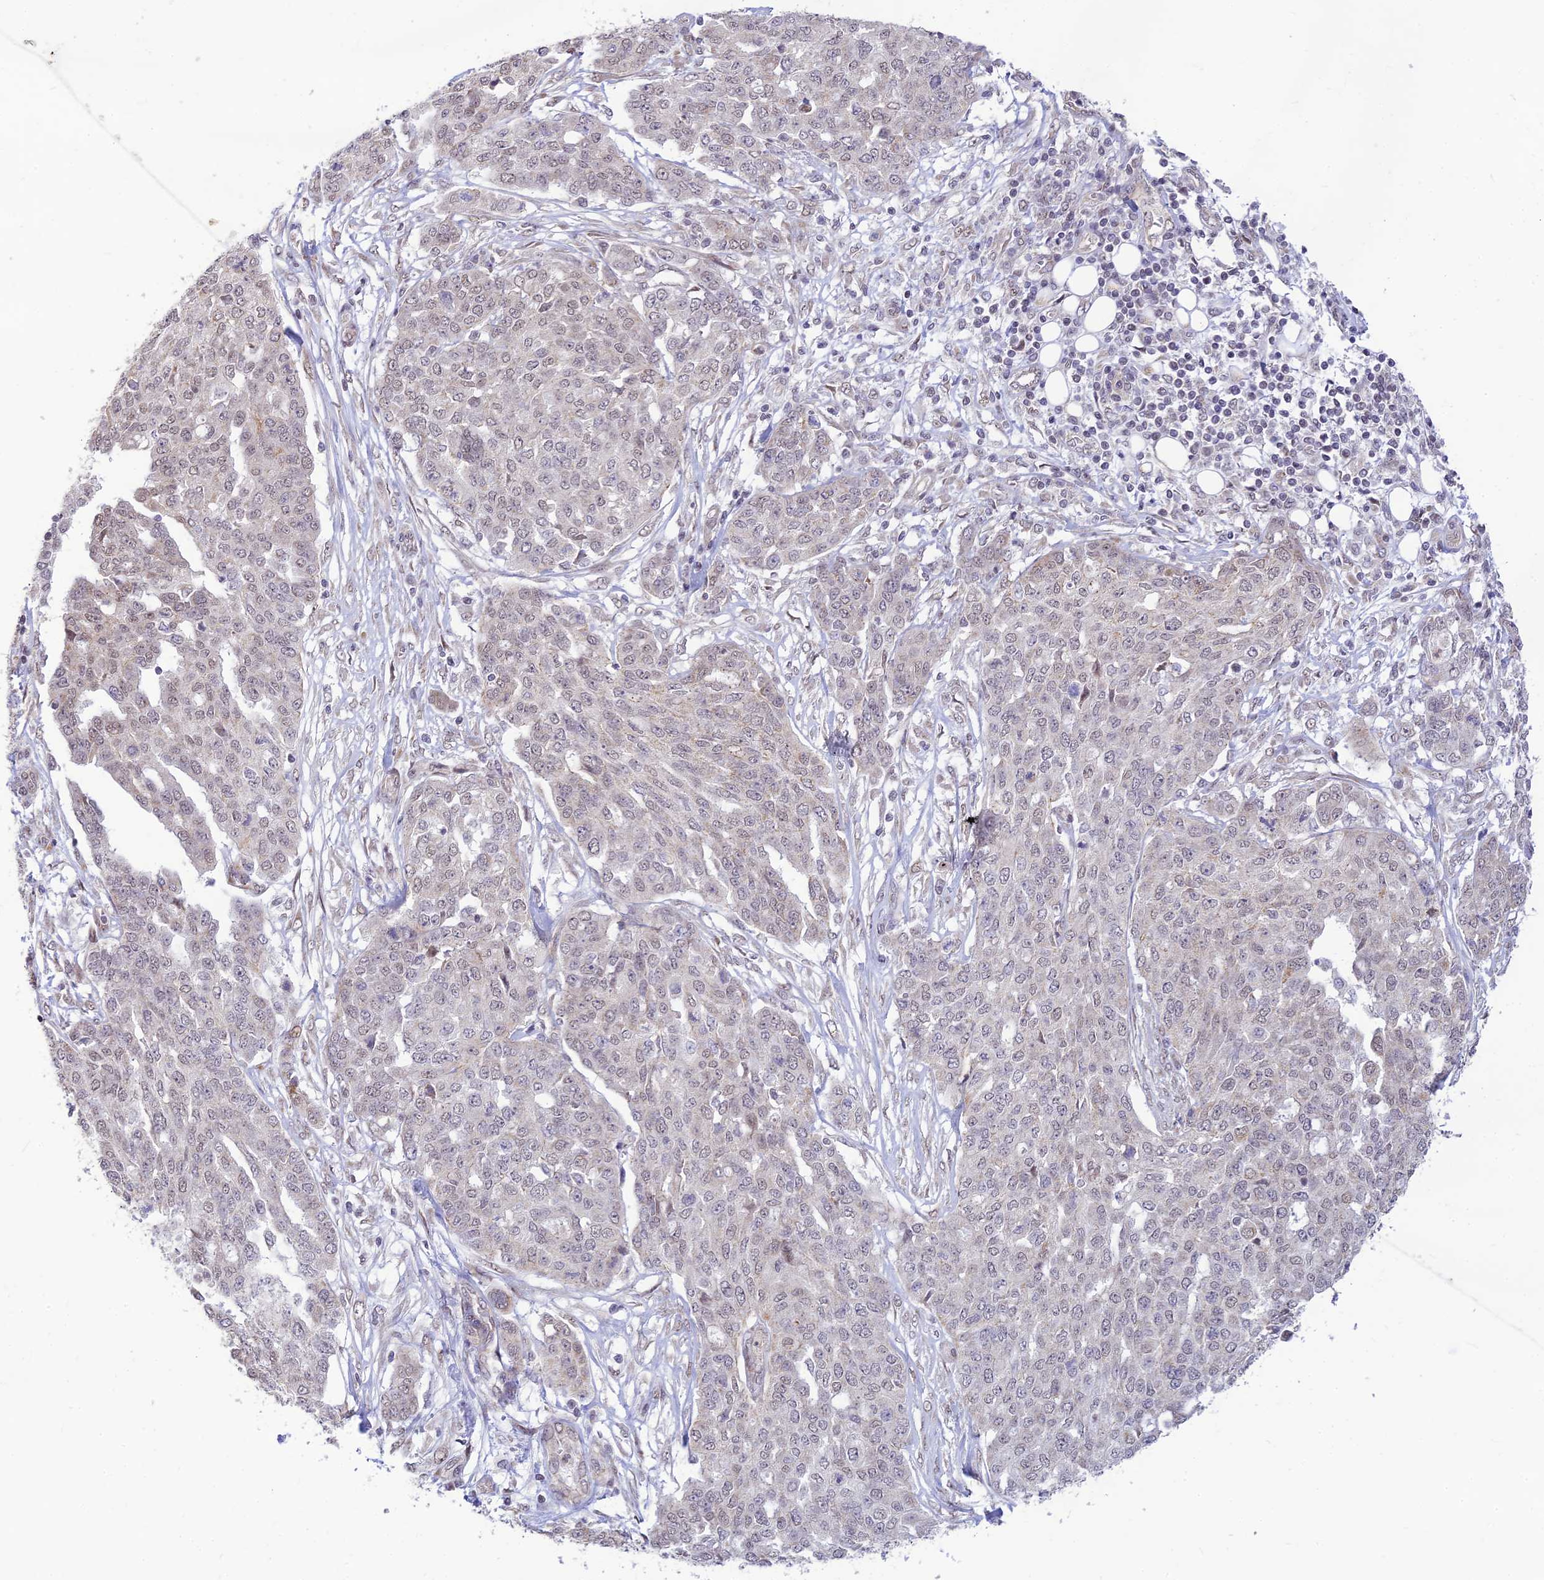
{"staining": {"intensity": "weak", "quantity": "25%-75%", "location": "nuclear"}, "tissue": "ovarian cancer", "cell_type": "Tumor cells", "image_type": "cancer", "snomed": [{"axis": "morphology", "description": "Cystadenocarcinoma, serous, NOS"}, {"axis": "topography", "description": "Soft tissue"}, {"axis": "topography", "description": "Ovary"}], "caption": "Ovarian cancer (serous cystadenocarcinoma) stained with IHC exhibits weak nuclear expression in approximately 25%-75% of tumor cells.", "gene": "MICOS13", "patient": {"sex": "female", "age": 57}}